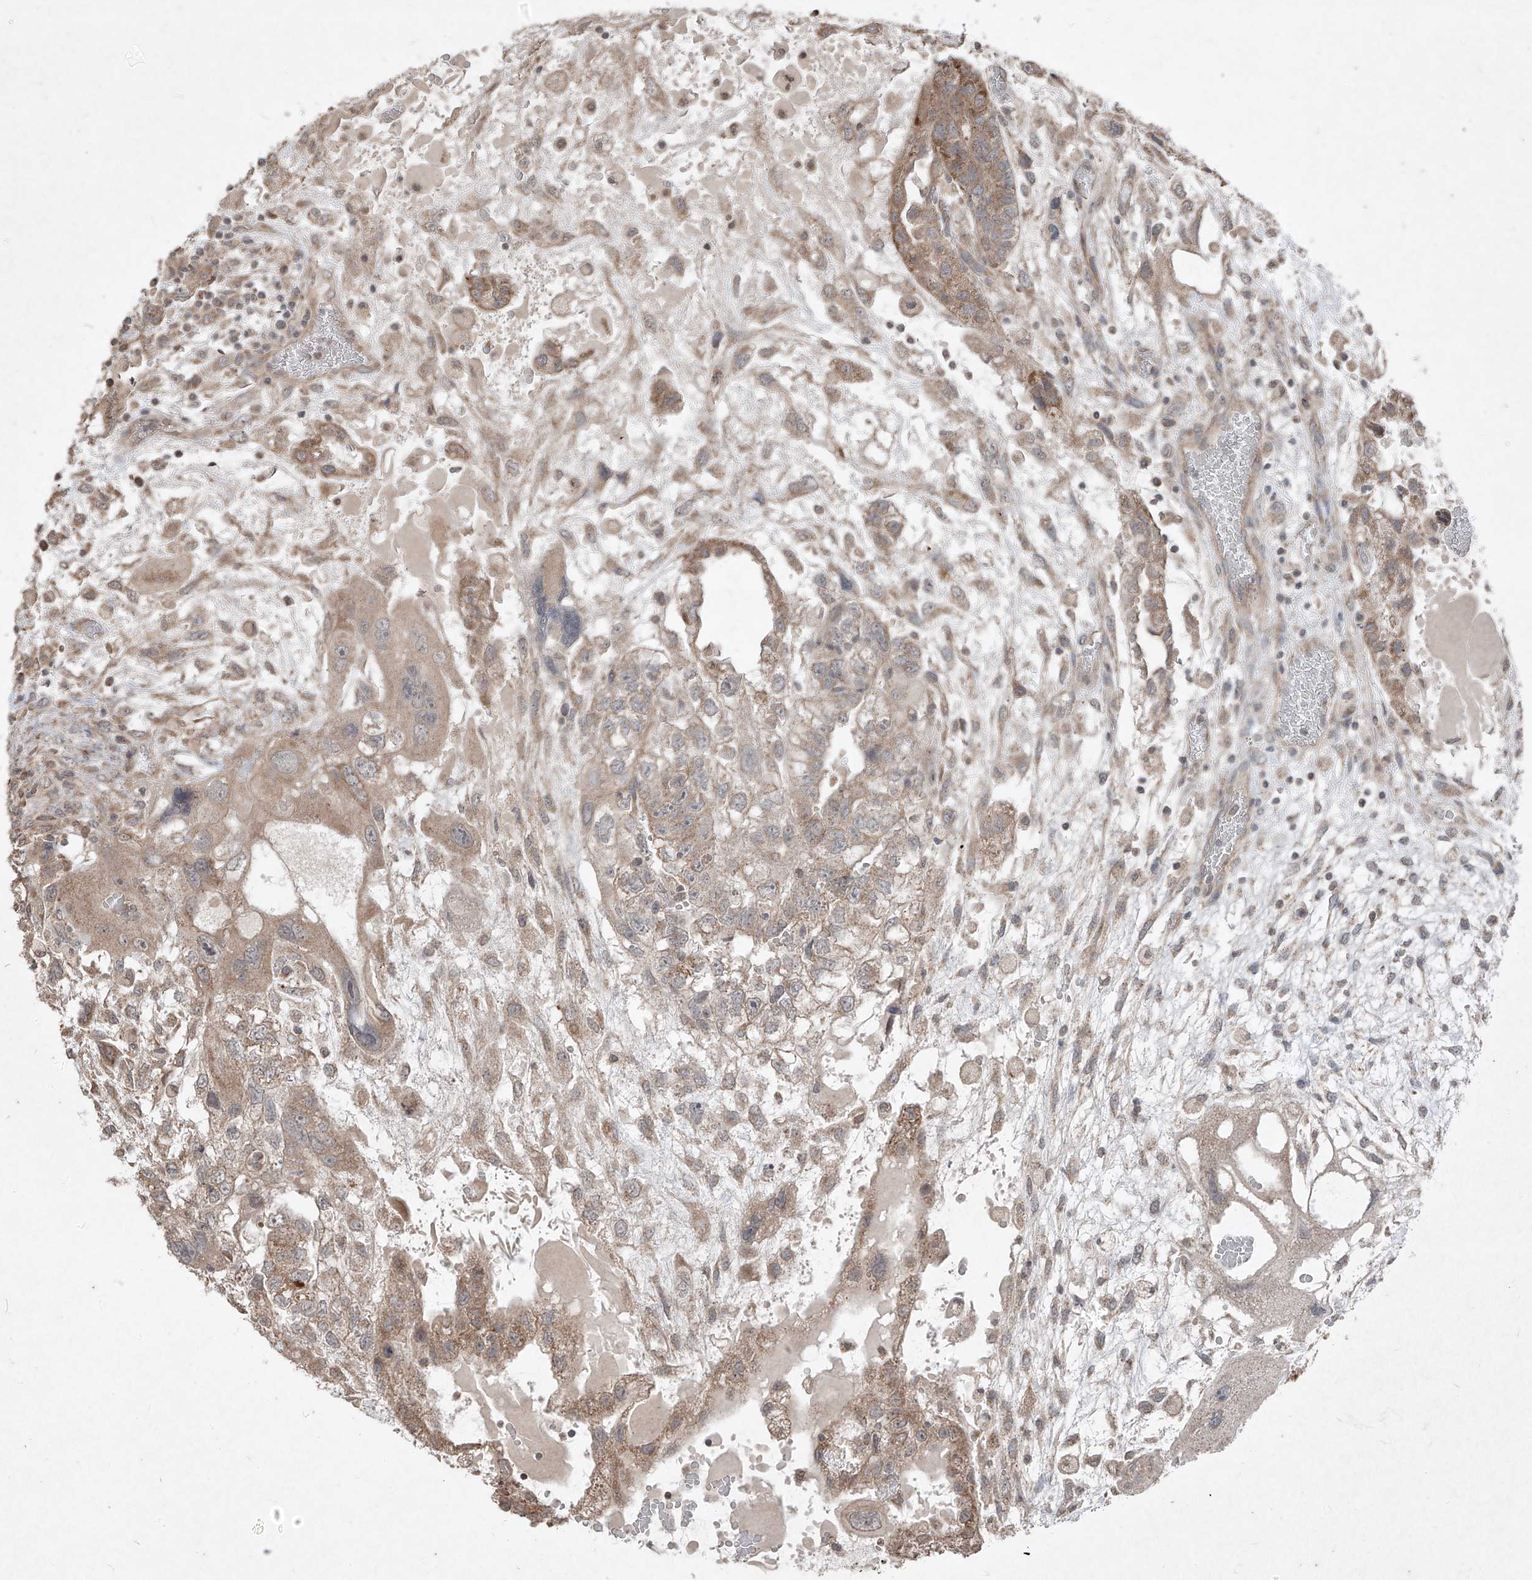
{"staining": {"intensity": "moderate", "quantity": ">75%", "location": "cytoplasmic/membranous"}, "tissue": "testis cancer", "cell_type": "Tumor cells", "image_type": "cancer", "snomed": [{"axis": "morphology", "description": "Carcinoma, Embryonal, NOS"}, {"axis": "topography", "description": "Testis"}], "caption": "DAB (3,3'-diaminobenzidine) immunohistochemical staining of human testis embryonal carcinoma exhibits moderate cytoplasmic/membranous protein expression in approximately >75% of tumor cells. Using DAB (brown) and hematoxylin (blue) stains, captured at high magnification using brightfield microscopy.", "gene": "ABCD3", "patient": {"sex": "male", "age": 36}}